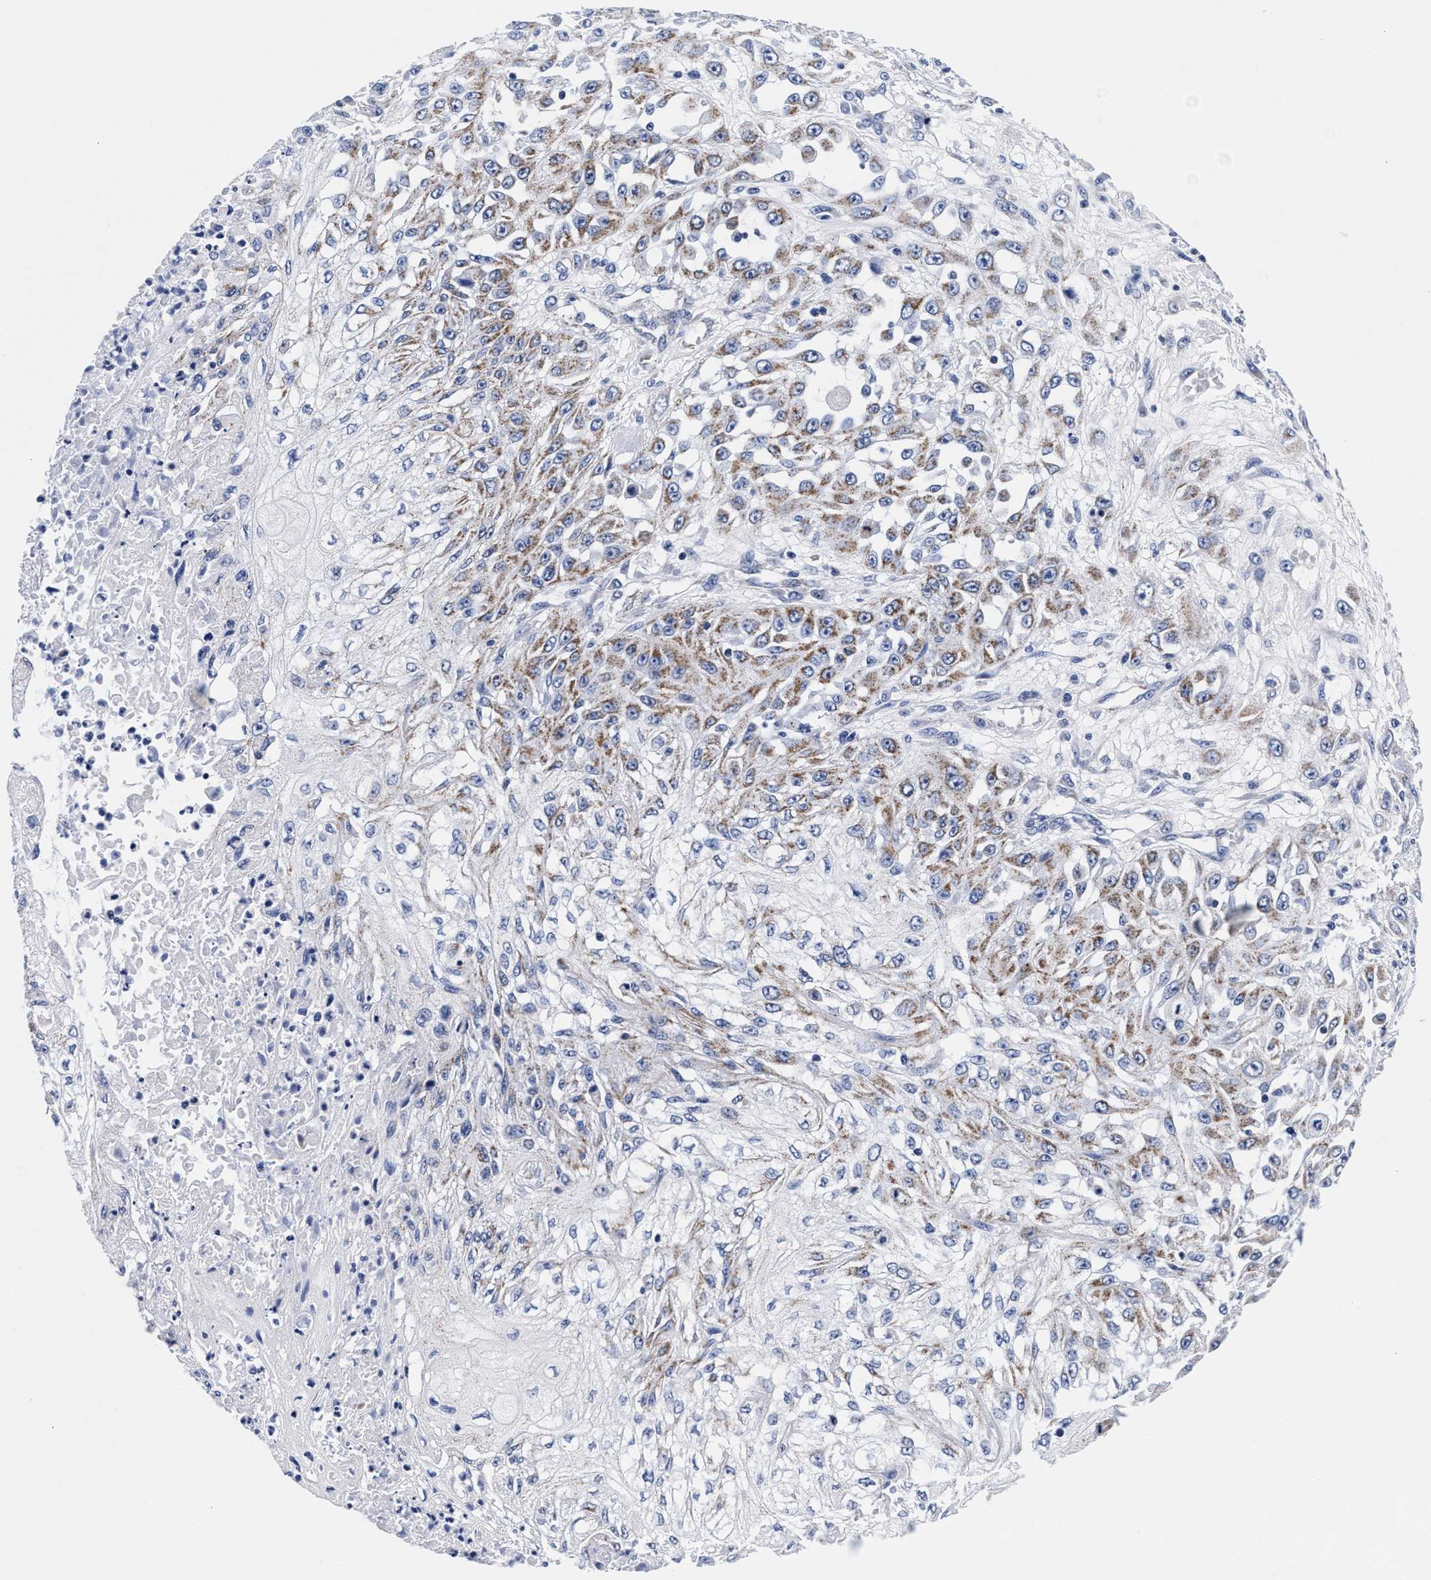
{"staining": {"intensity": "moderate", "quantity": "<25%", "location": "cytoplasmic/membranous"}, "tissue": "skin cancer", "cell_type": "Tumor cells", "image_type": "cancer", "snomed": [{"axis": "morphology", "description": "Squamous cell carcinoma, NOS"}, {"axis": "morphology", "description": "Squamous cell carcinoma, metastatic, NOS"}, {"axis": "topography", "description": "Skin"}, {"axis": "topography", "description": "Lymph node"}], "caption": "Skin cancer (squamous cell carcinoma) stained with a protein marker reveals moderate staining in tumor cells.", "gene": "RAB3B", "patient": {"sex": "male", "age": 75}}